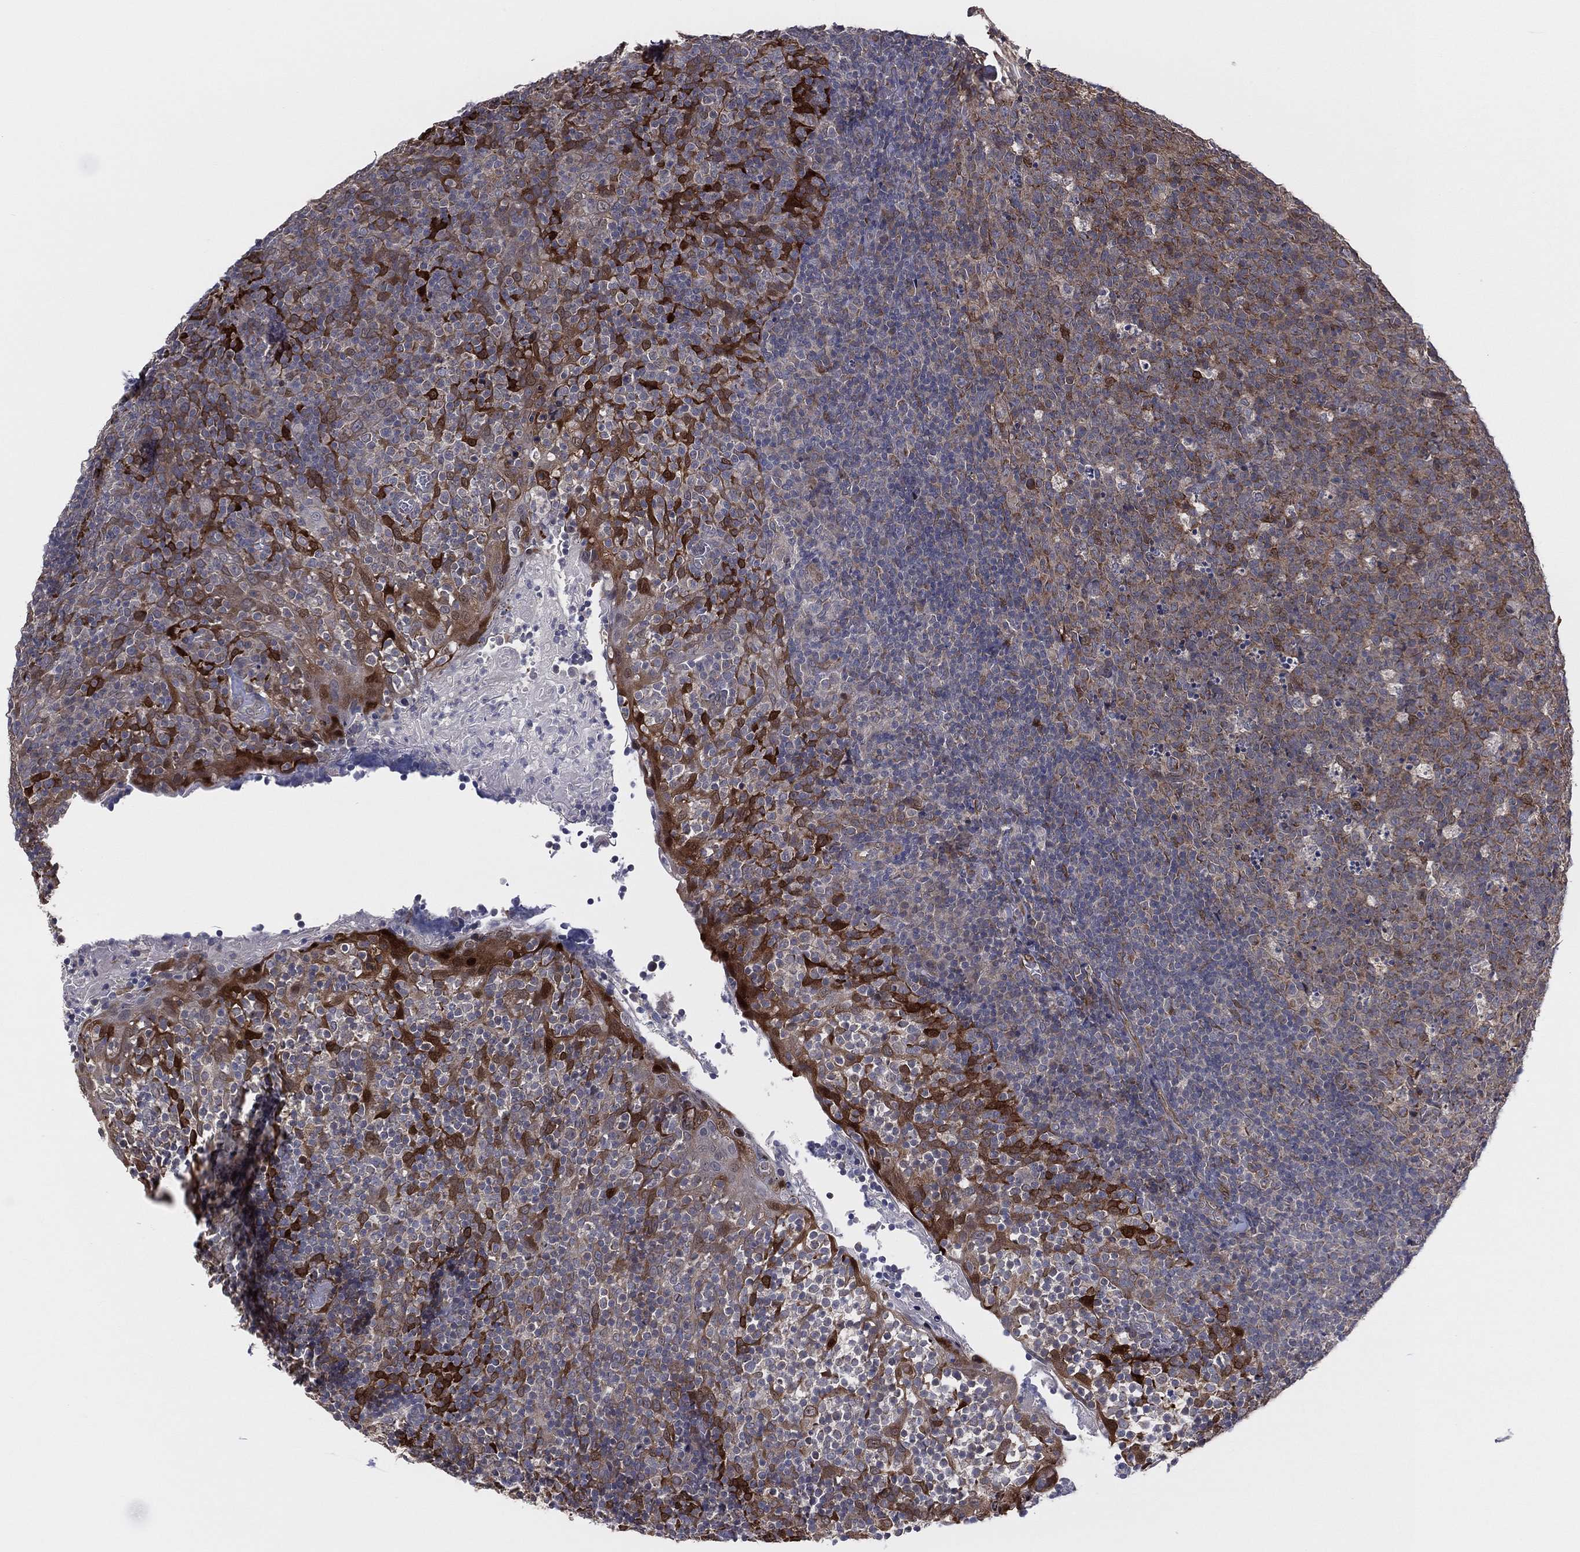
{"staining": {"intensity": "moderate", "quantity": "25%-75%", "location": "cytoplasmic/membranous,nuclear"}, "tissue": "tonsil", "cell_type": "Germinal center cells", "image_type": "normal", "snomed": [{"axis": "morphology", "description": "Normal tissue, NOS"}, {"axis": "topography", "description": "Tonsil"}], "caption": "About 25%-75% of germinal center cells in benign human tonsil exhibit moderate cytoplasmic/membranous,nuclear protein expression as visualized by brown immunohistochemical staining.", "gene": "SNCG", "patient": {"sex": "female", "age": 5}}